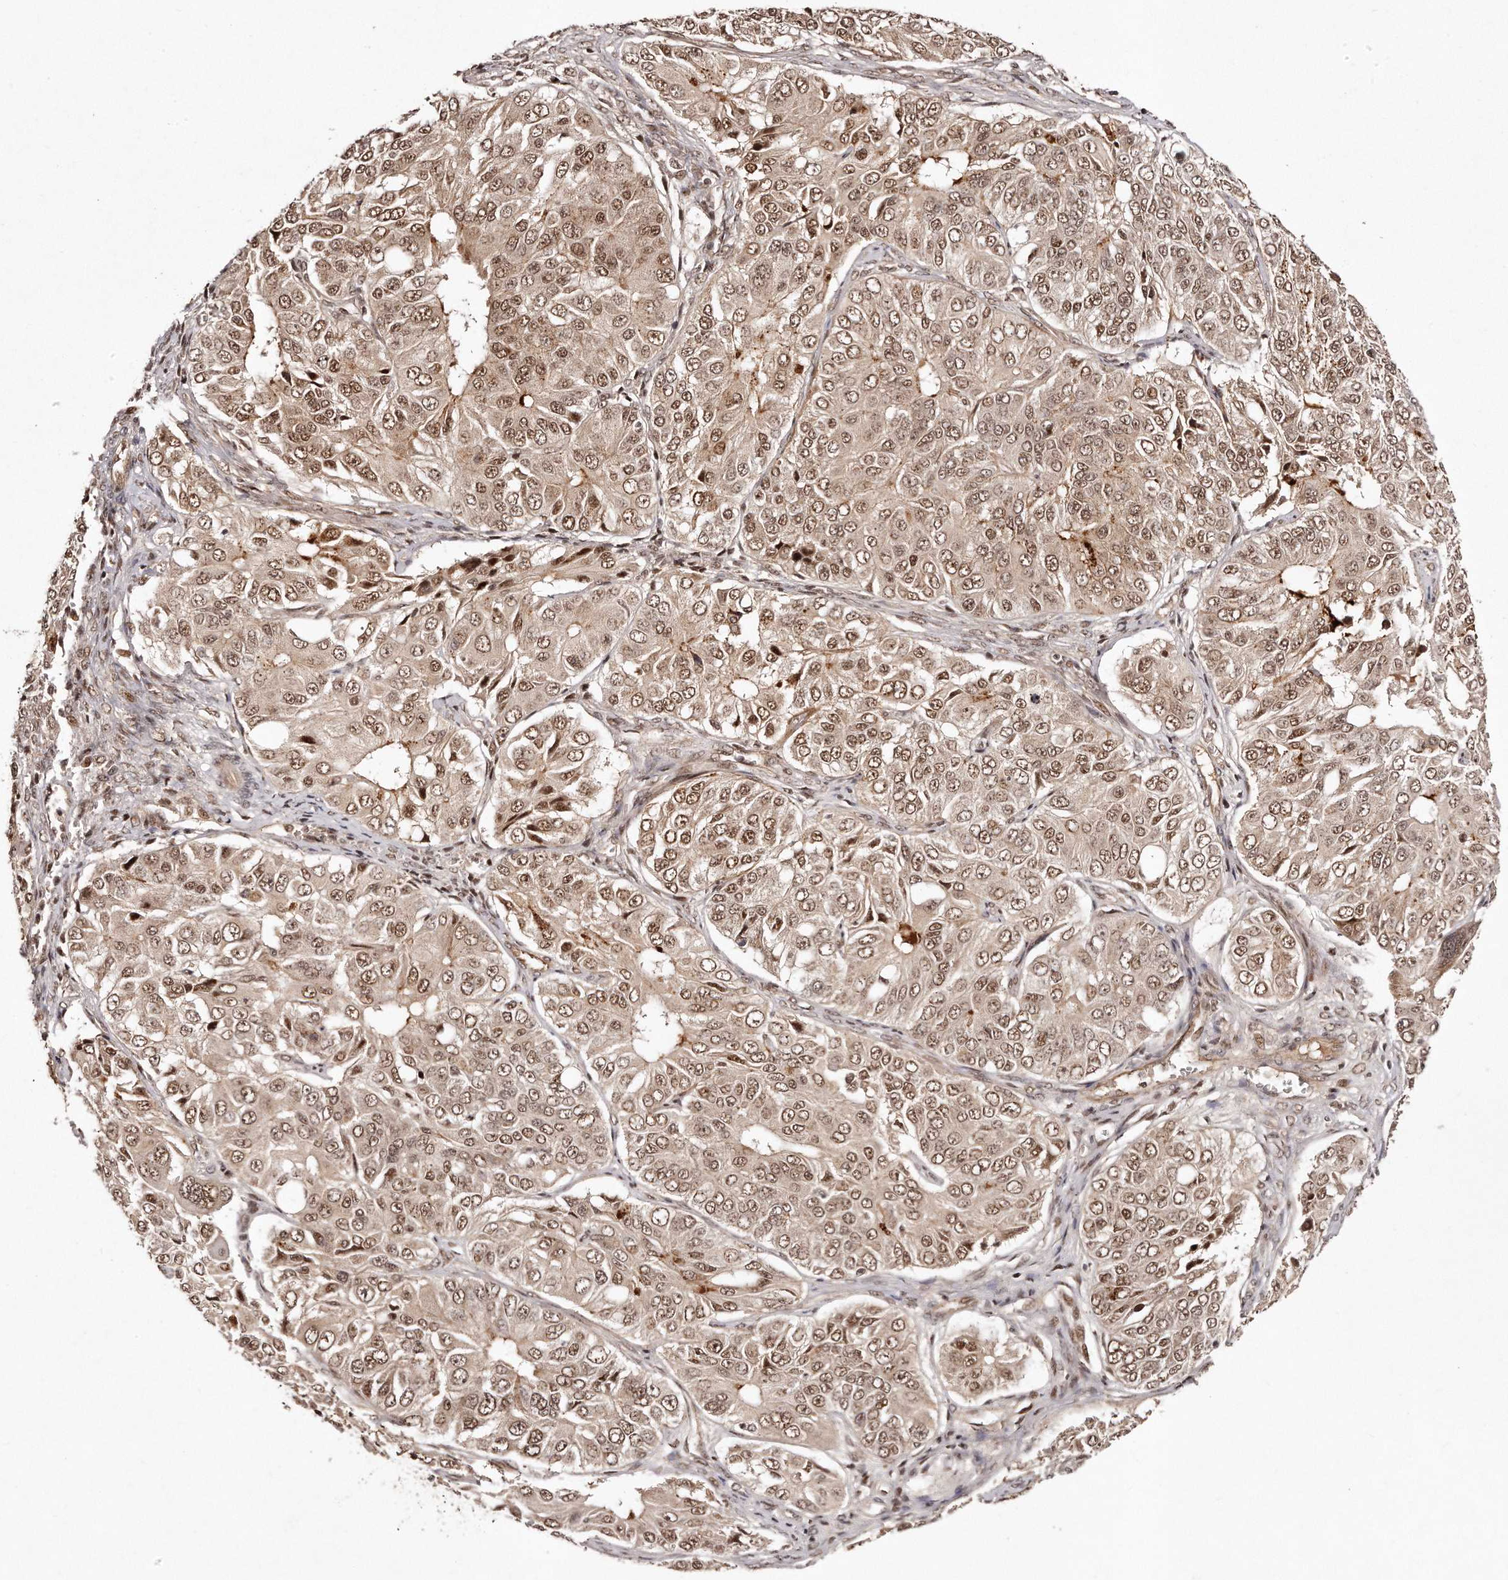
{"staining": {"intensity": "moderate", "quantity": ">75%", "location": "cytoplasmic/membranous,nuclear"}, "tissue": "ovarian cancer", "cell_type": "Tumor cells", "image_type": "cancer", "snomed": [{"axis": "morphology", "description": "Carcinoma, endometroid"}, {"axis": "topography", "description": "Ovary"}], "caption": "Human ovarian cancer stained with a brown dye exhibits moderate cytoplasmic/membranous and nuclear positive staining in approximately >75% of tumor cells.", "gene": "SOX4", "patient": {"sex": "female", "age": 51}}